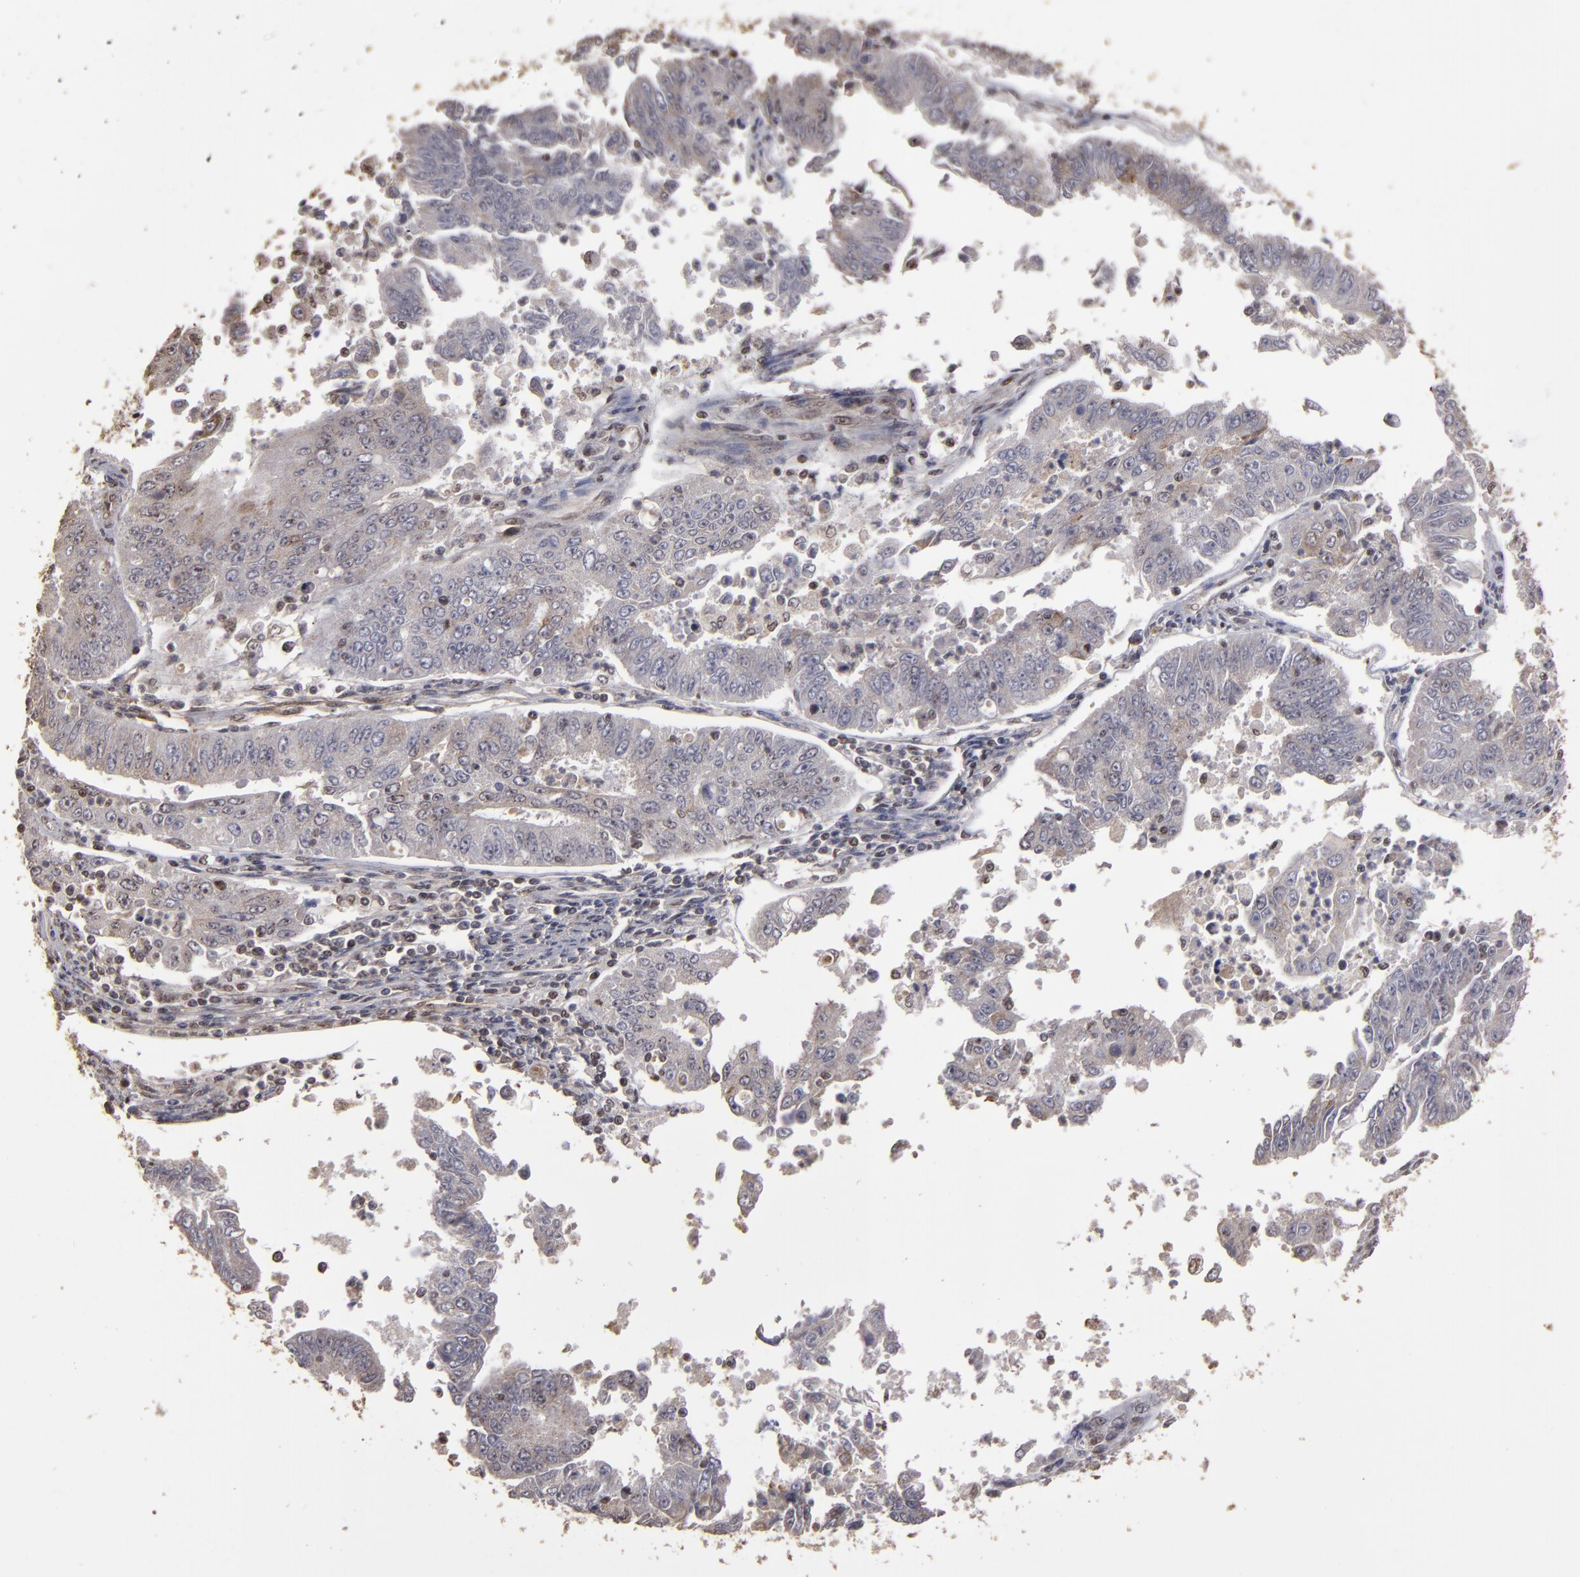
{"staining": {"intensity": "weak", "quantity": ">75%", "location": "cytoplasmic/membranous"}, "tissue": "endometrial cancer", "cell_type": "Tumor cells", "image_type": "cancer", "snomed": [{"axis": "morphology", "description": "Adenocarcinoma, NOS"}, {"axis": "topography", "description": "Endometrium"}], "caption": "Endometrial adenocarcinoma was stained to show a protein in brown. There is low levels of weak cytoplasmic/membranous positivity in approximately >75% of tumor cells. The protein of interest is shown in brown color, while the nuclei are stained blue.", "gene": "CD55", "patient": {"sex": "female", "age": 42}}